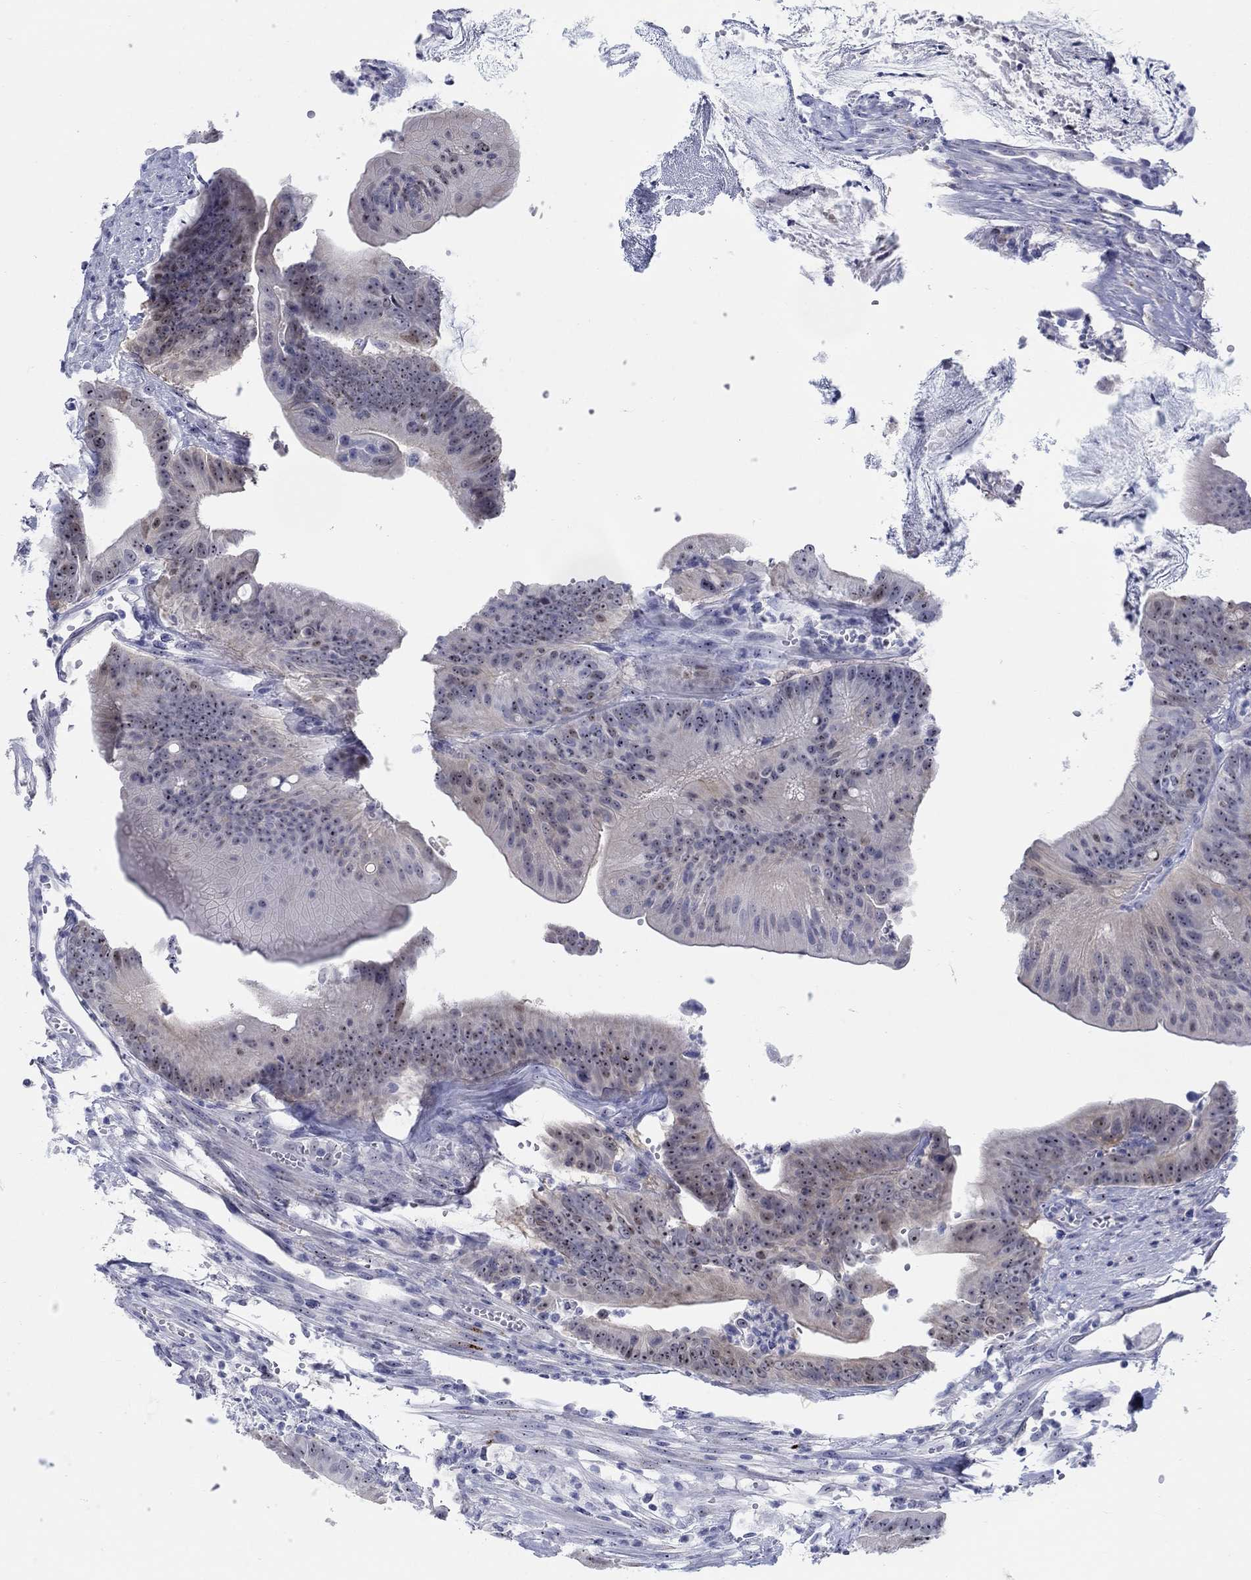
{"staining": {"intensity": "negative", "quantity": "none", "location": "none"}, "tissue": "colorectal cancer", "cell_type": "Tumor cells", "image_type": "cancer", "snomed": [{"axis": "morphology", "description": "Adenocarcinoma, NOS"}, {"axis": "topography", "description": "Colon"}], "caption": "An image of adenocarcinoma (colorectal) stained for a protein reveals no brown staining in tumor cells. Brightfield microscopy of immunohistochemistry stained with DAB (3,3'-diaminobenzidine) (brown) and hematoxylin (blue), captured at high magnification.", "gene": "AKR1C2", "patient": {"sex": "female", "age": 69}}